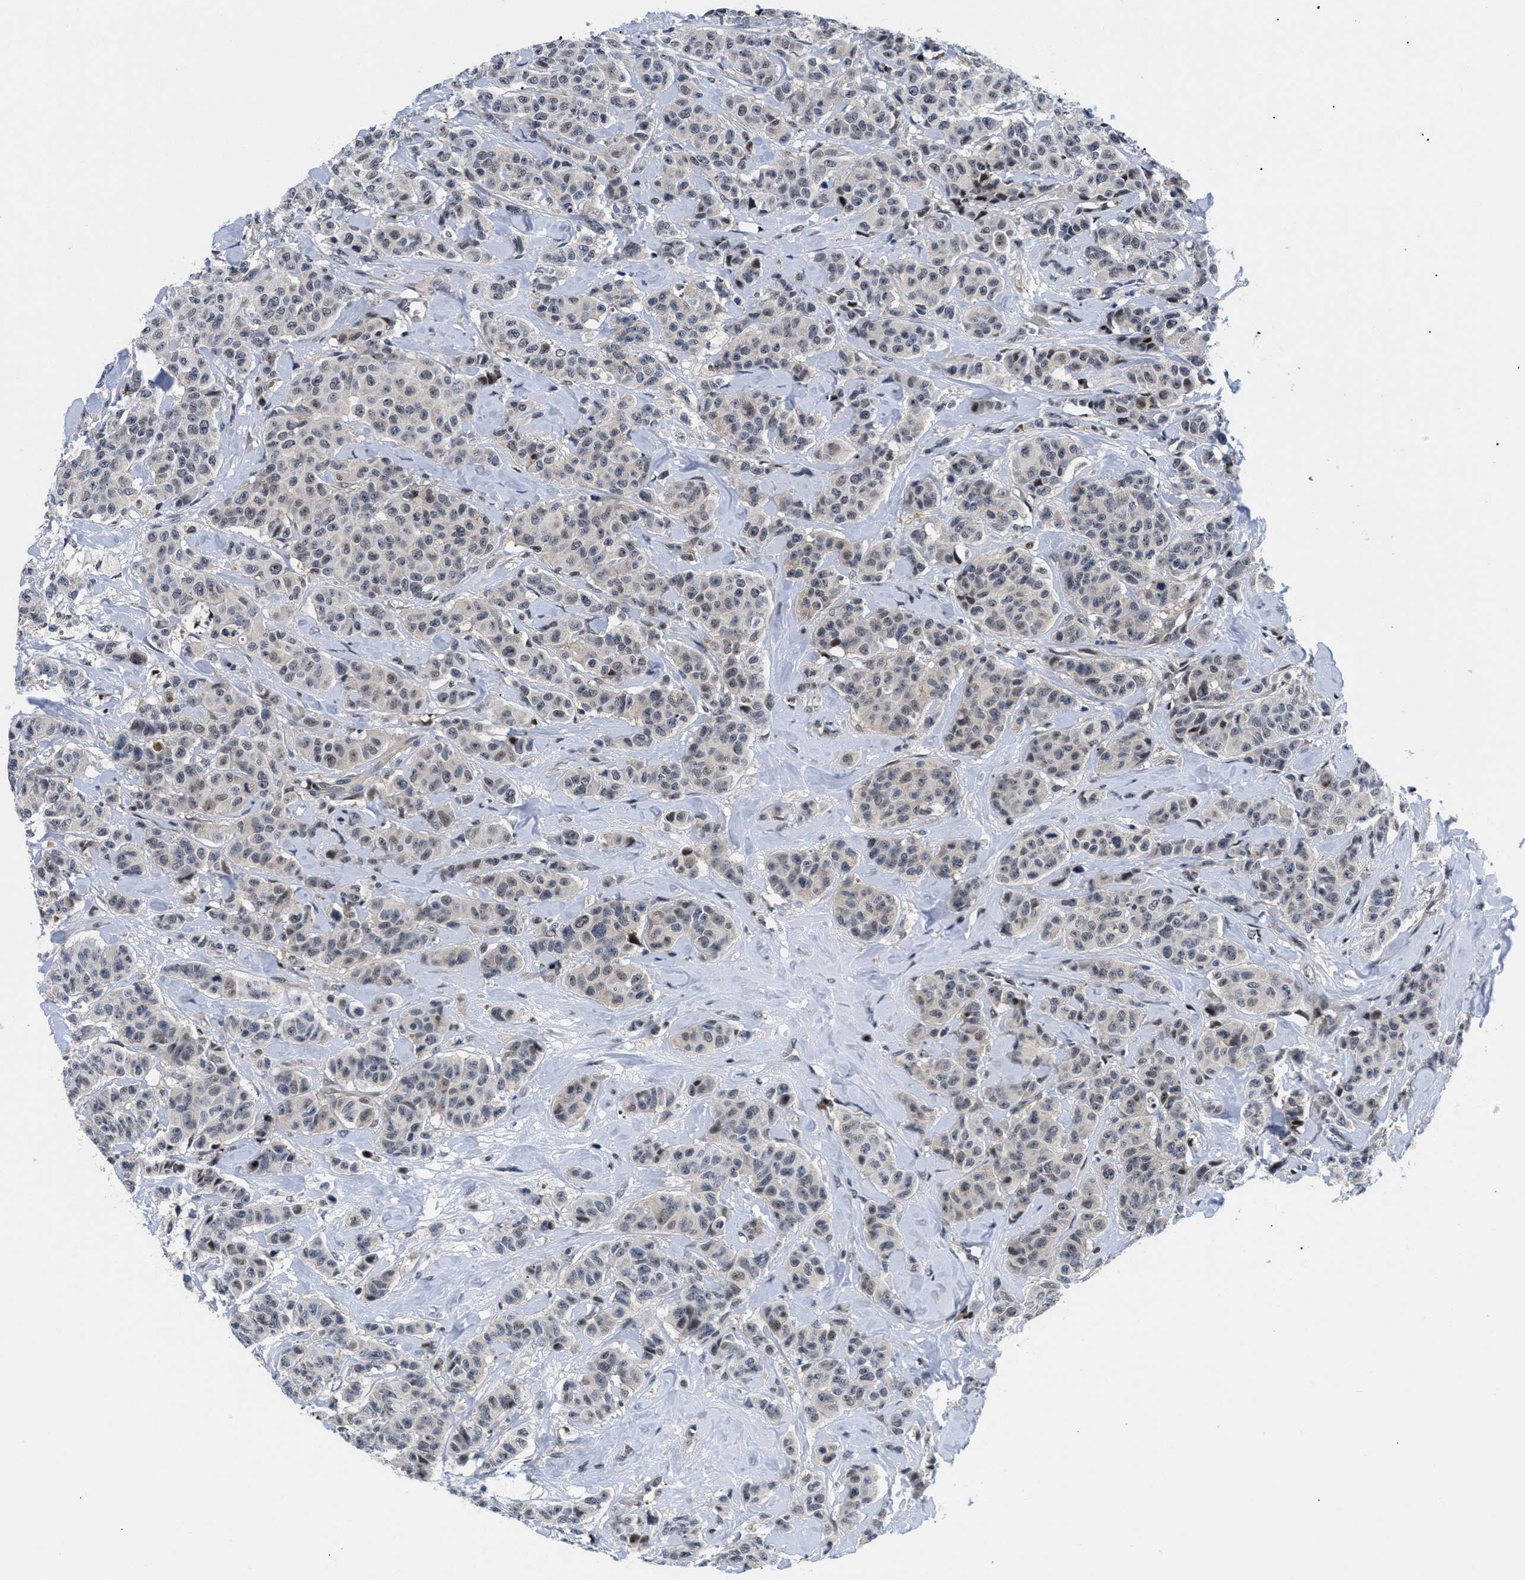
{"staining": {"intensity": "moderate", "quantity": "<25%", "location": "nuclear"}, "tissue": "breast cancer", "cell_type": "Tumor cells", "image_type": "cancer", "snomed": [{"axis": "morphology", "description": "Normal tissue, NOS"}, {"axis": "morphology", "description": "Duct carcinoma"}, {"axis": "topography", "description": "Breast"}], "caption": "Breast invasive ductal carcinoma stained with DAB IHC shows low levels of moderate nuclear expression in approximately <25% of tumor cells.", "gene": "SLC29A2", "patient": {"sex": "female", "age": 40}}